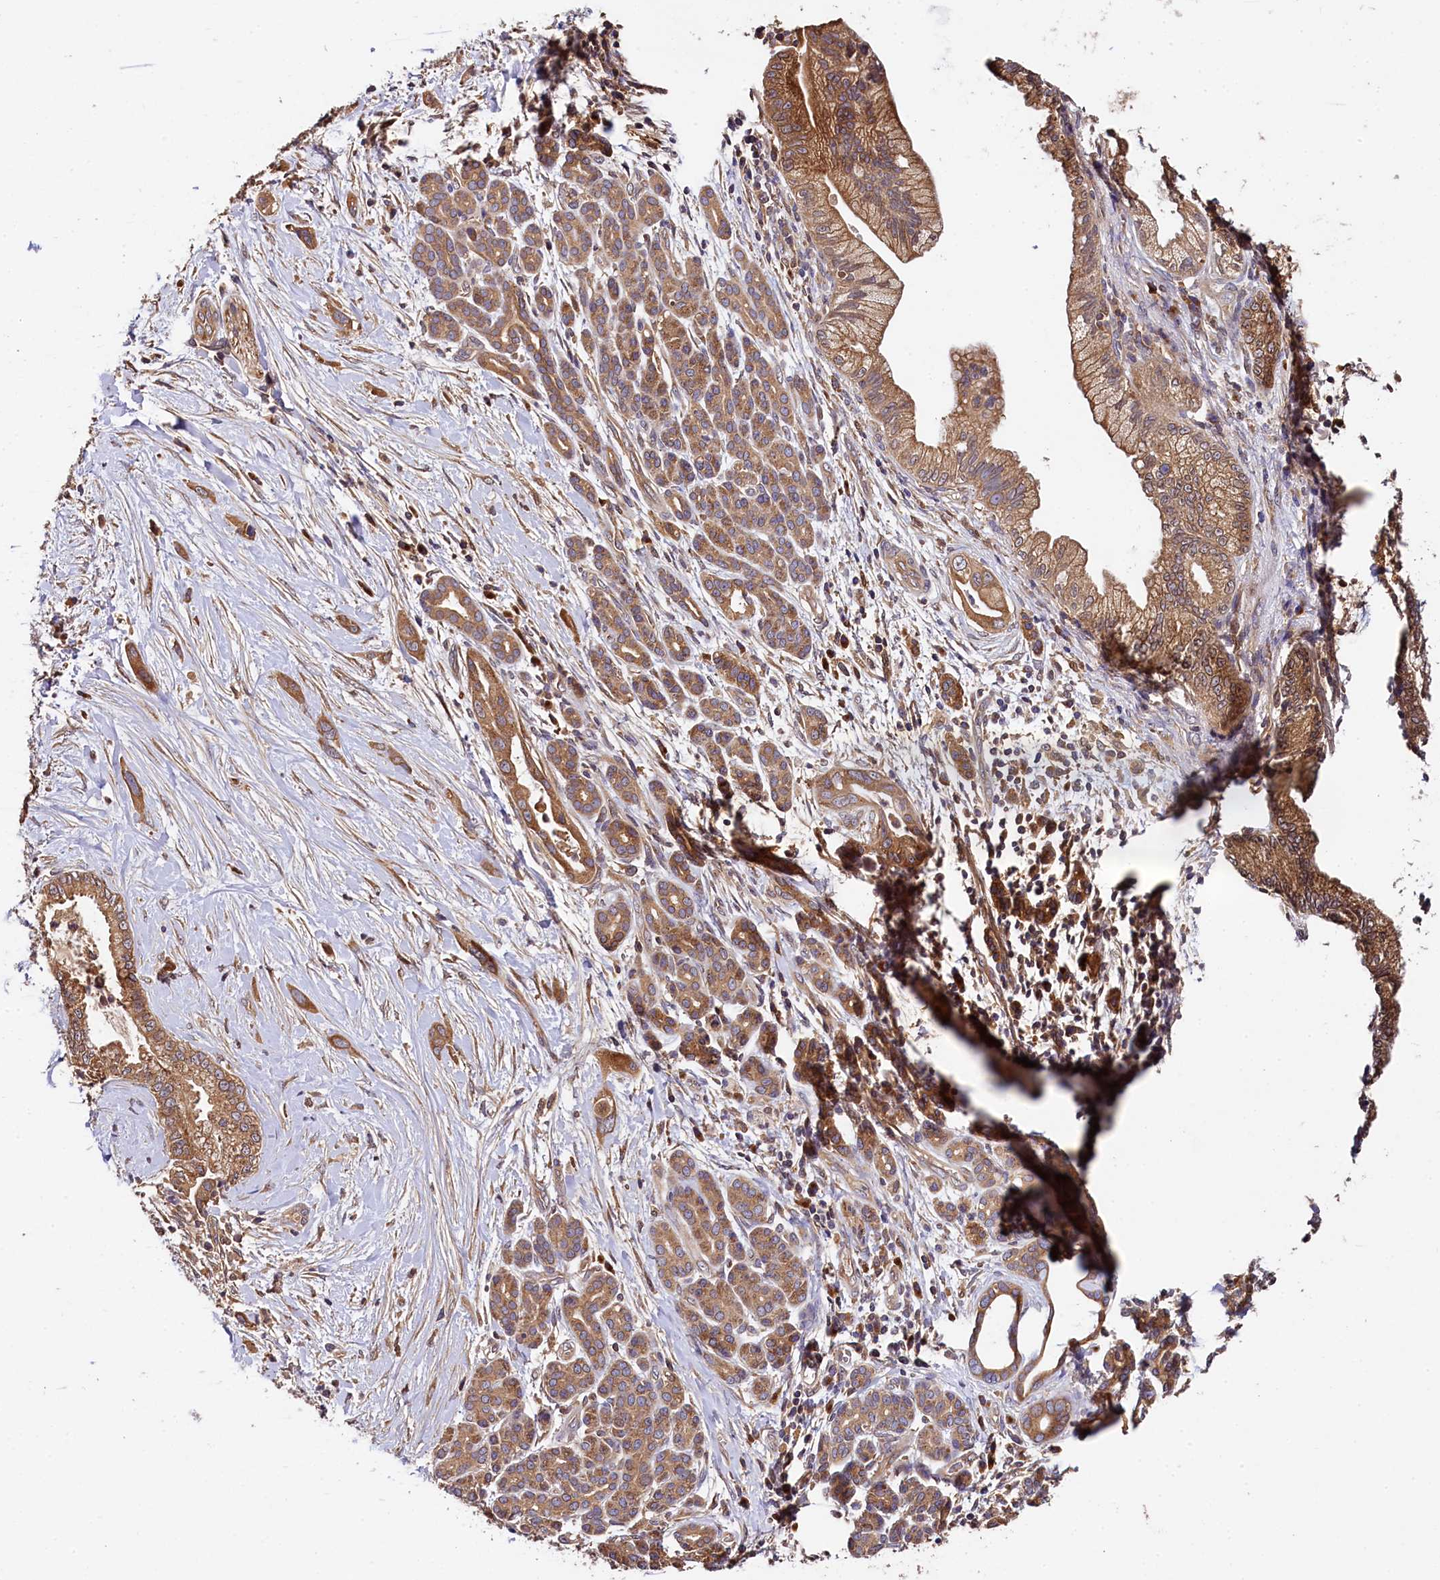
{"staining": {"intensity": "moderate", "quantity": ">75%", "location": "cytoplasmic/membranous"}, "tissue": "pancreatic cancer", "cell_type": "Tumor cells", "image_type": "cancer", "snomed": [{"axis": "morphology", "description": "Adenocarcinoma, NOS"}, {"axis": "topography", "description": "Pancreas"}], "caption": "Tumor cells show medium levels of moderate cytoplasmic/membranous expression in approximately >75% of cells in pancreatic cancer (adenocarcinoma).", "gene": "KLC2", "patient": {"sex": "male", "age": 59}}